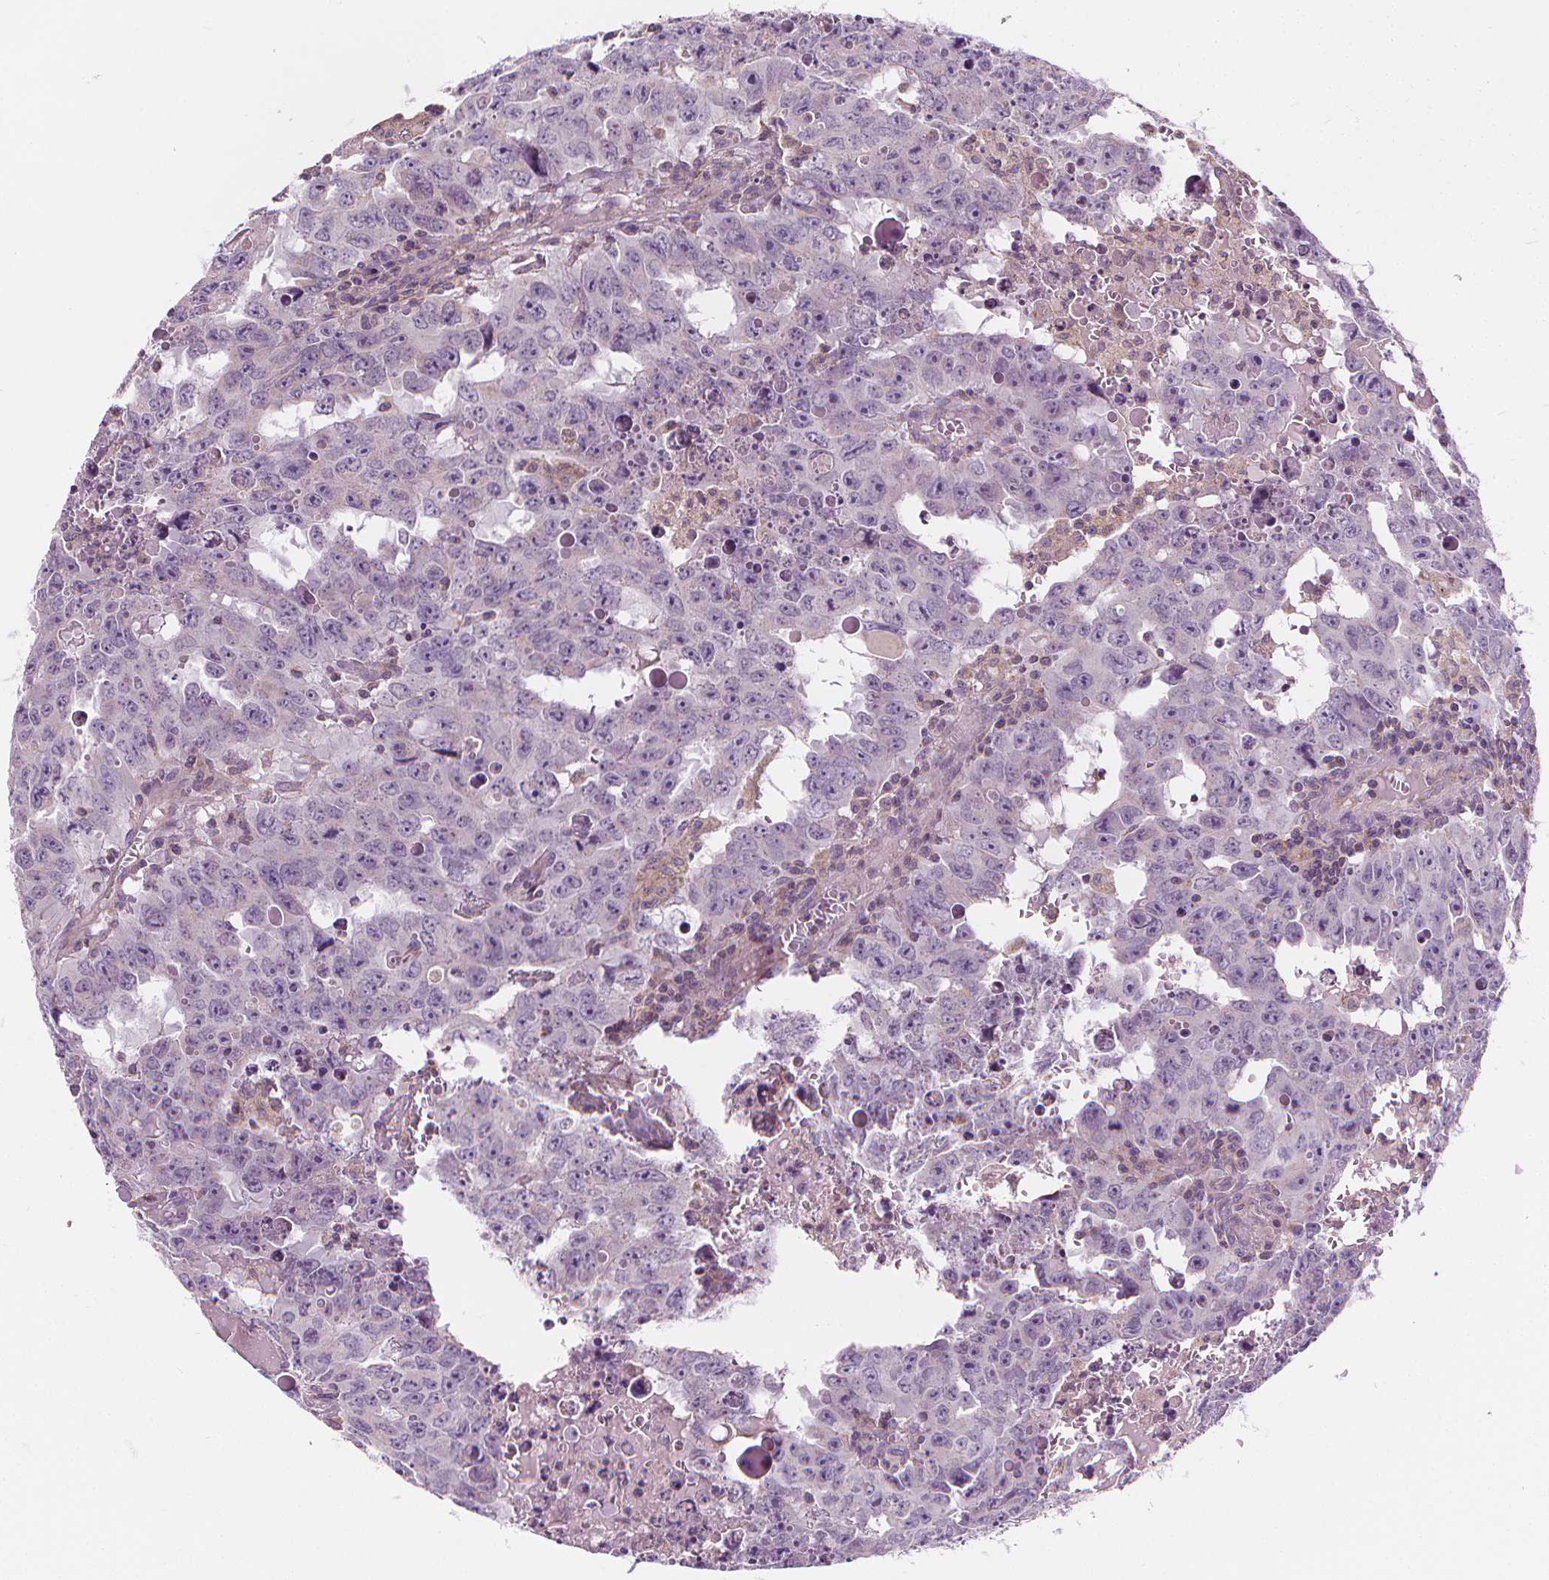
{"staining": {"intensity": "negative", "quantity": "none", "location": "none"}, "tissue": "testis cancer", "cell_type": "Tumor cells", "image_type": "cancer", "snomed": [{"axis": "morphology", "description": "Carcinoma, Embryonal, NOS"}, {"axis": "topography", "description": "Testis"}], "caption": "Tumor cells are negative for protein expression in human testis embryonal carcinoma.", "gene": "RAB20", "patient": {"sex": "male", "age": 22}}